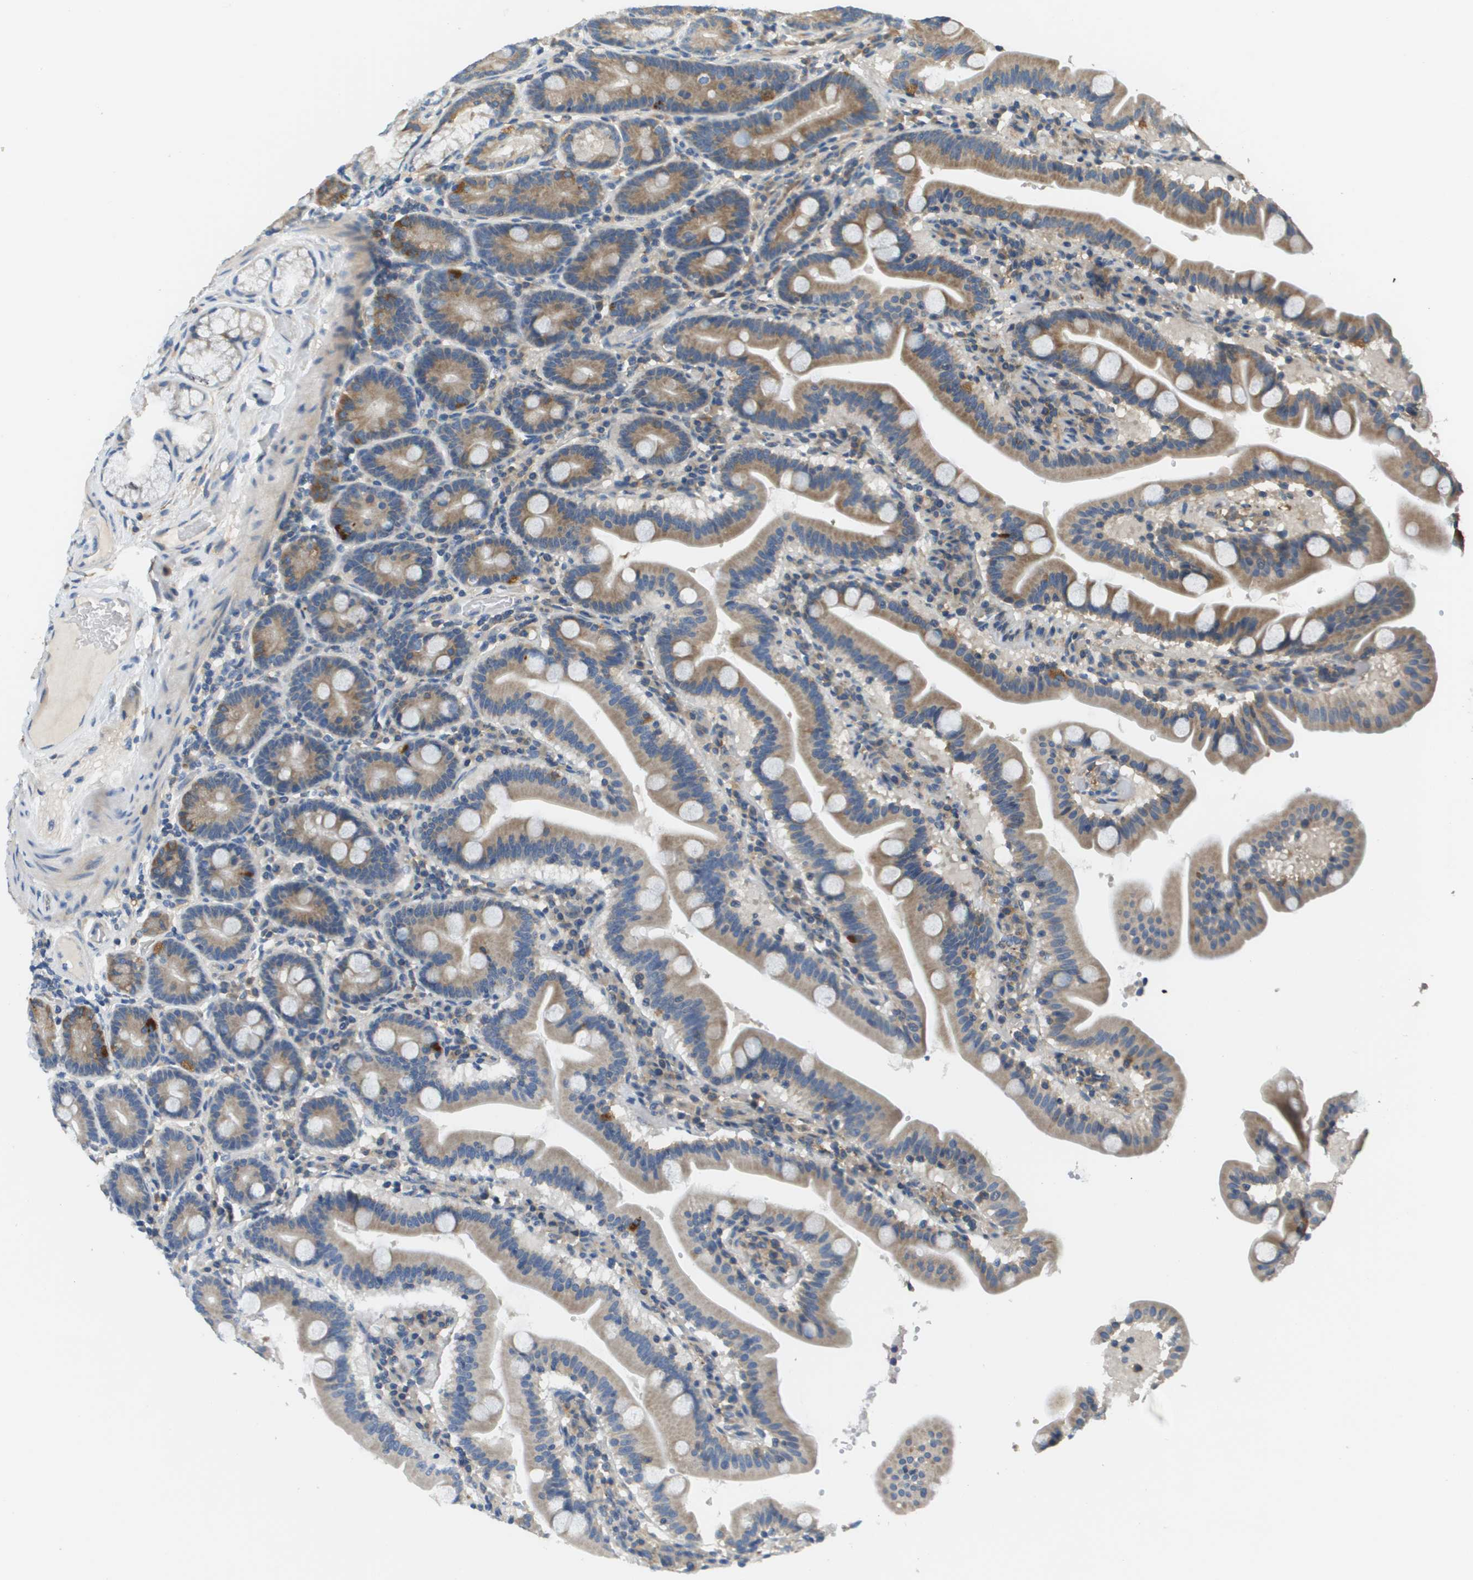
{"staining": {"intensity": "moderate", "quantity": ">75%", "location": "cytoplasmic/membranous"}, "tissue": "duodenum", "cell_type": "Glandular cells", "image_type": "normal", "snomed": [{"axis": "morphology", "description": "Normal tissue, NOS"}, {"axis": "topography", "description": "Duodenum"}], "caption": "IHC photomicrograph of benign duodenum stained for a protein (brown), which shows medium levels of moderate cytoplasmic/membranous positivity in about >75% of glandular cells.", "gene": "SAMSN1", "patient": {"sex": "male", "age": 54}}